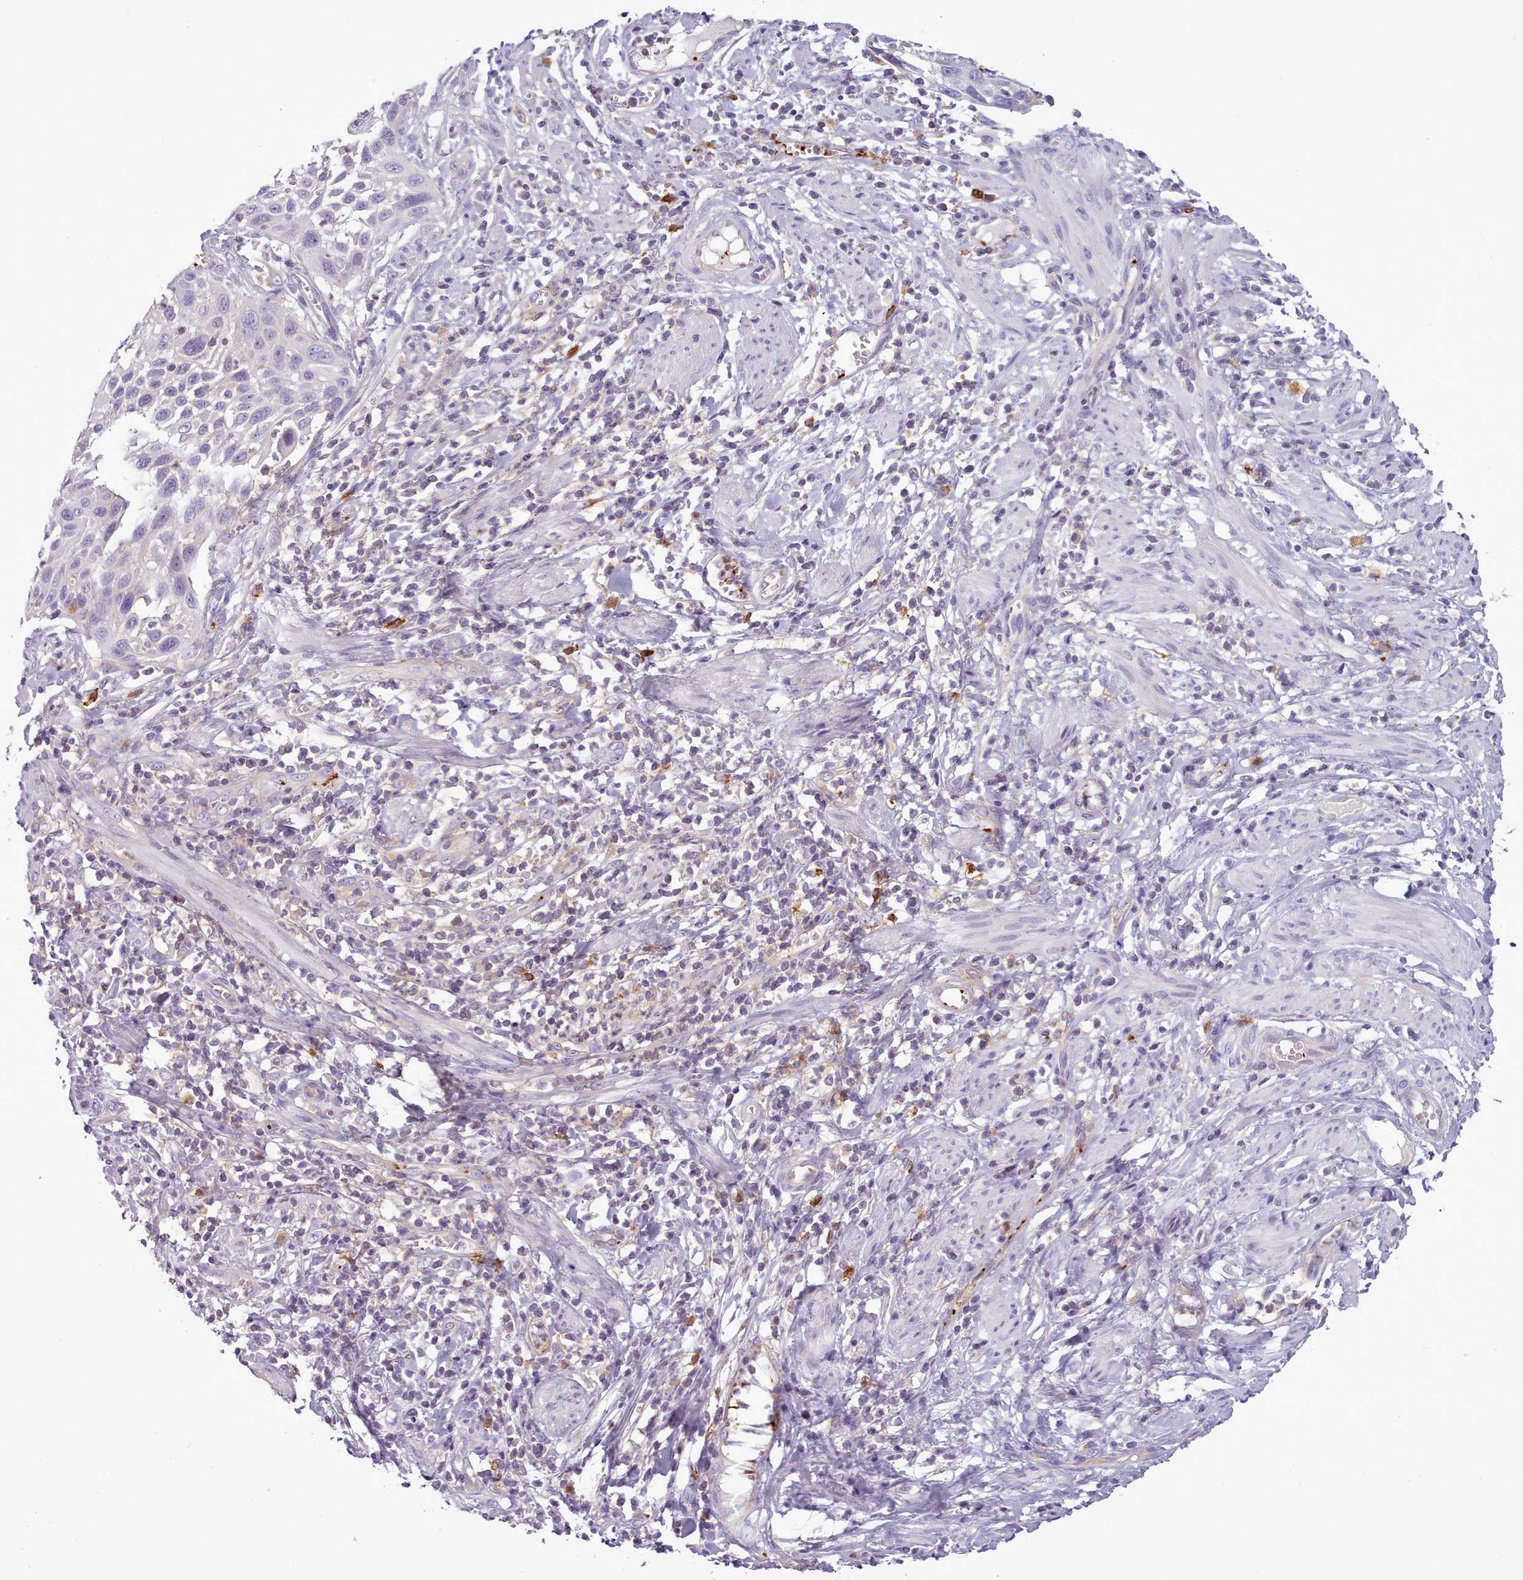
{"staining": {"intensity": "negative", "quantity": "none", "location": "none"}, "tissue": "cervical cancer", "cell_type": "Tumor cells", "image_type": "cancer", "snomed": [{"axis": "morphology", "description": "Squamous cell carcinoma, NOS"}, {"axis": "topography", "description": "Cervix"}], "caption": "Image shows no protein positivity in tumor cells of cervical squamous cell carcinoma tissue. The staining was performed using DAB to visualize the protein expression in brown, while the nuclei were stained in blue with hematoxylin (Magnification: 20x).", "gene": "NDST2", "patient": {"sex": "female", "age": 70}}